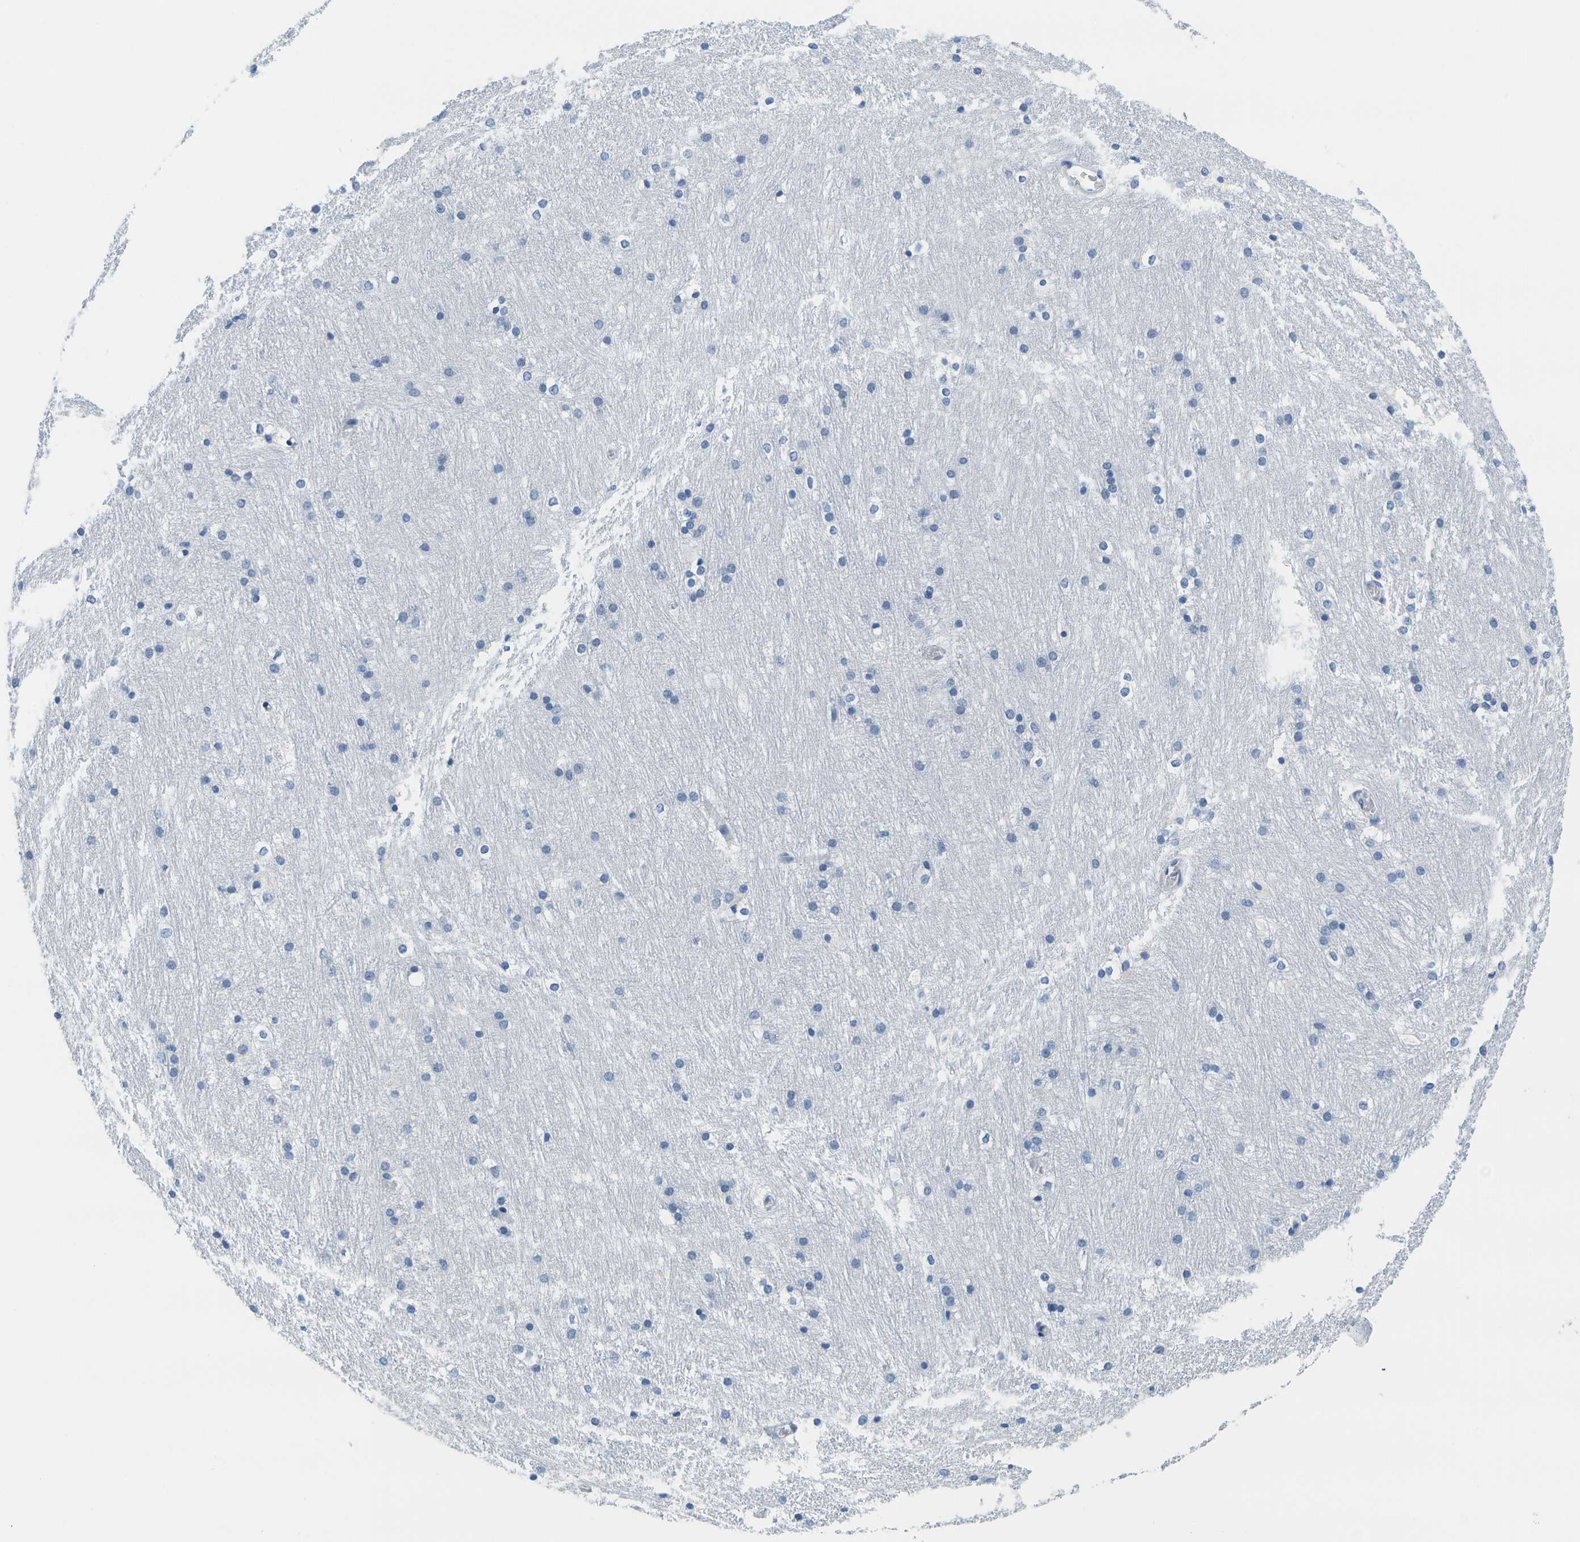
{"staining": {"intensity": "negative", "quantity": "none", "location": "none"}, "tissue": "caudate", "cell_type": "Glial cells", "image_type": "normal", "snomed": [{"axis": "morphology", "description": "Normal tissue, NOS"}, {"axis": "topography", "description": "Lateral ventricle wall"}], "caption": "IHC photomicrograph of normal caudate: caudate stained with DAB exhibits no significant protein positivity in glial cells.", "gene": "SERPINA1", "patient": {"sex": "female", "age": 19}}